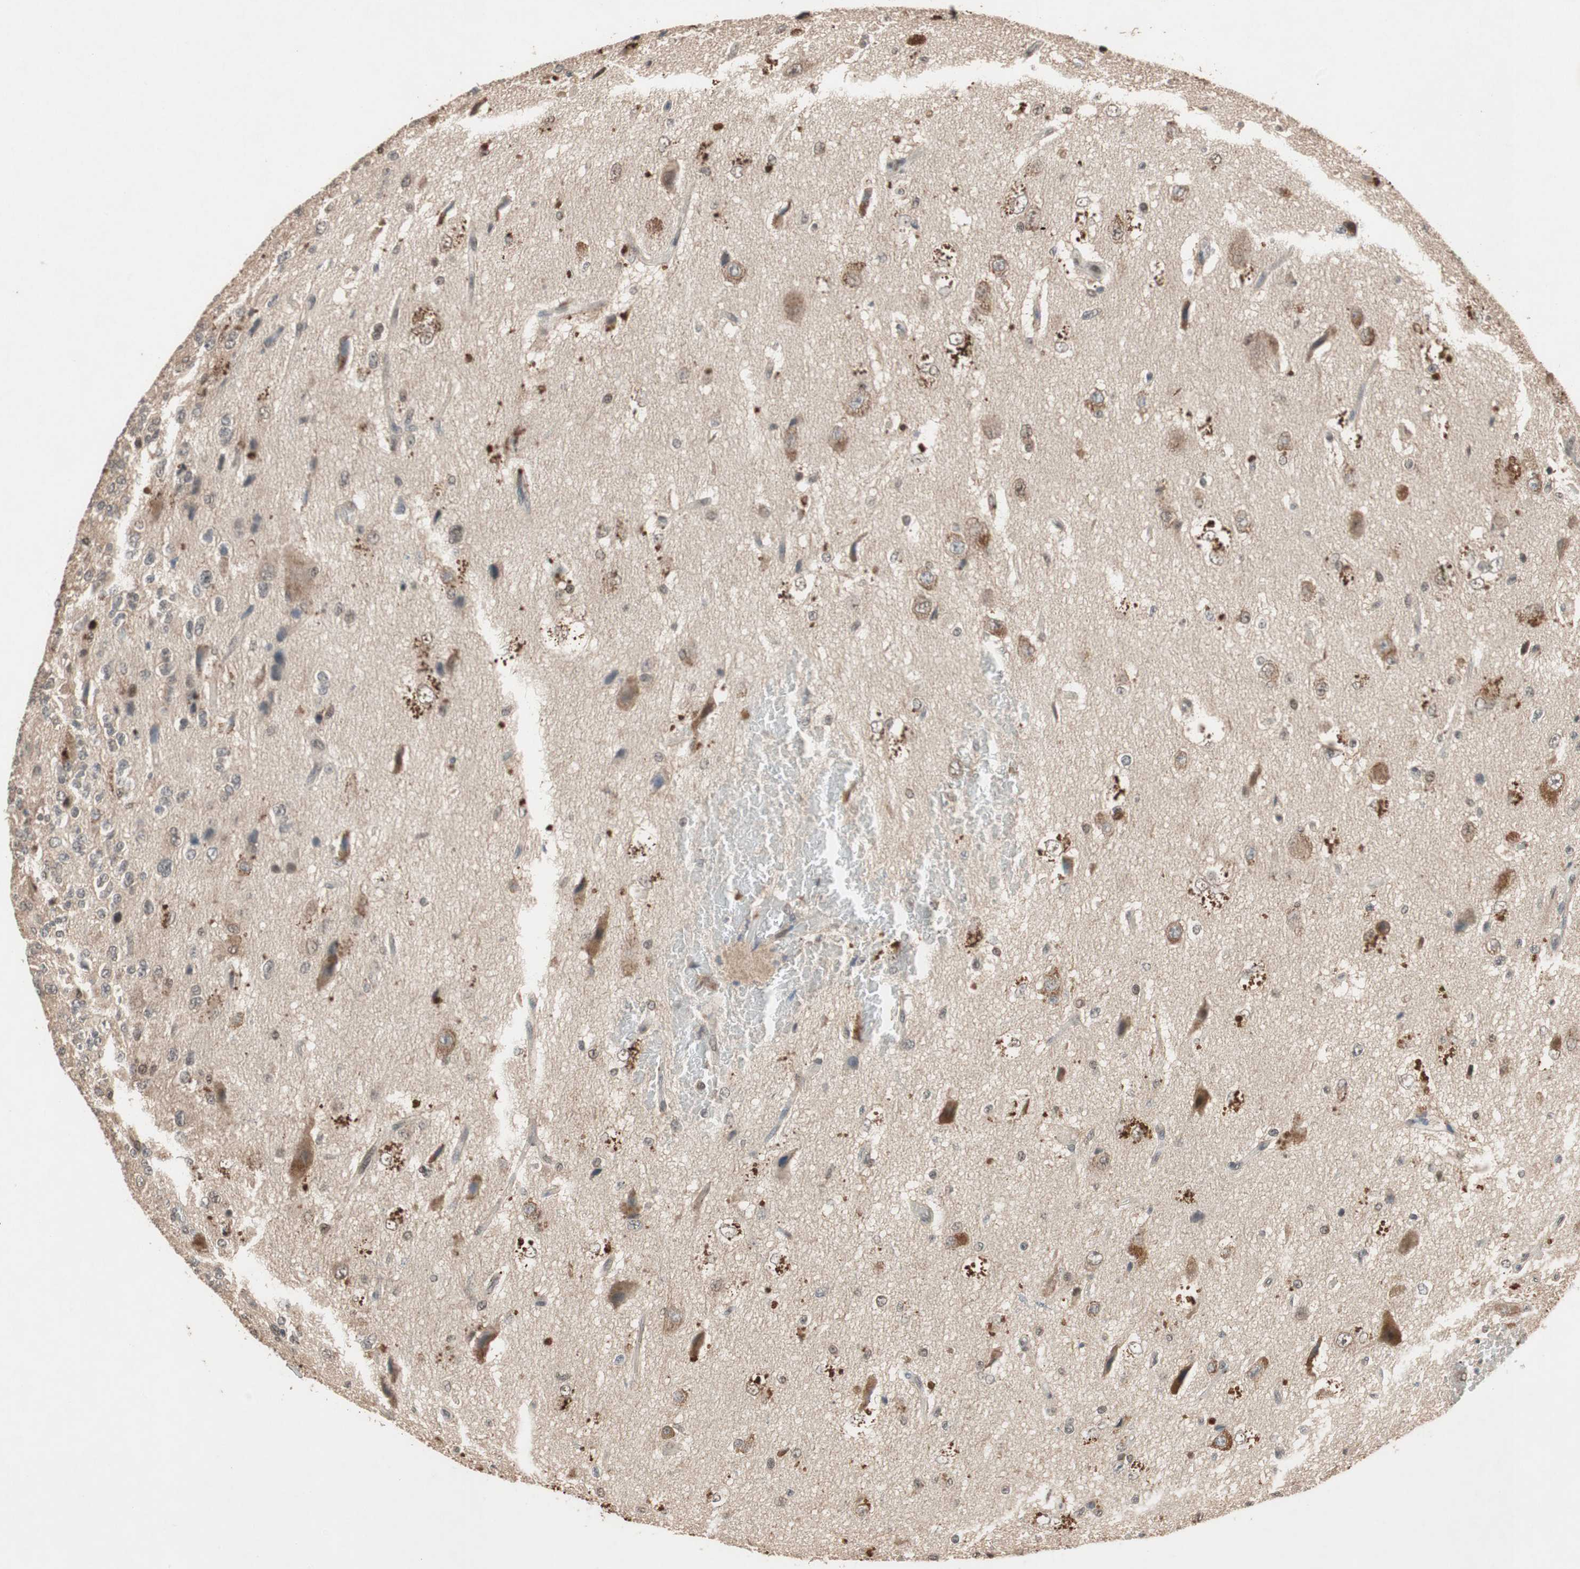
{"staining": {"intensity": "moderate", "quantity": ">75%", "location": "cytoplasmic/membranous"}, "tissue": "glioma", "cell_type": "Tumor cells", "image_type": "cancer", "snomed": [{"axis": "morphology", "description": "Glioma, malignant, High grade"}, {"axis": "topography", "description": "pancreas cauda"}], "caption": "Immunohistochemical staining of malignant glioma (high-grade) reveals medium levels of moderate cytoplasmic/membranous protein staining in about >75% of tumor cells. (IHC, brightfield microscopy, high magnification).", "gene": "GART", "patient": {"sex": "male", "age": 60}}